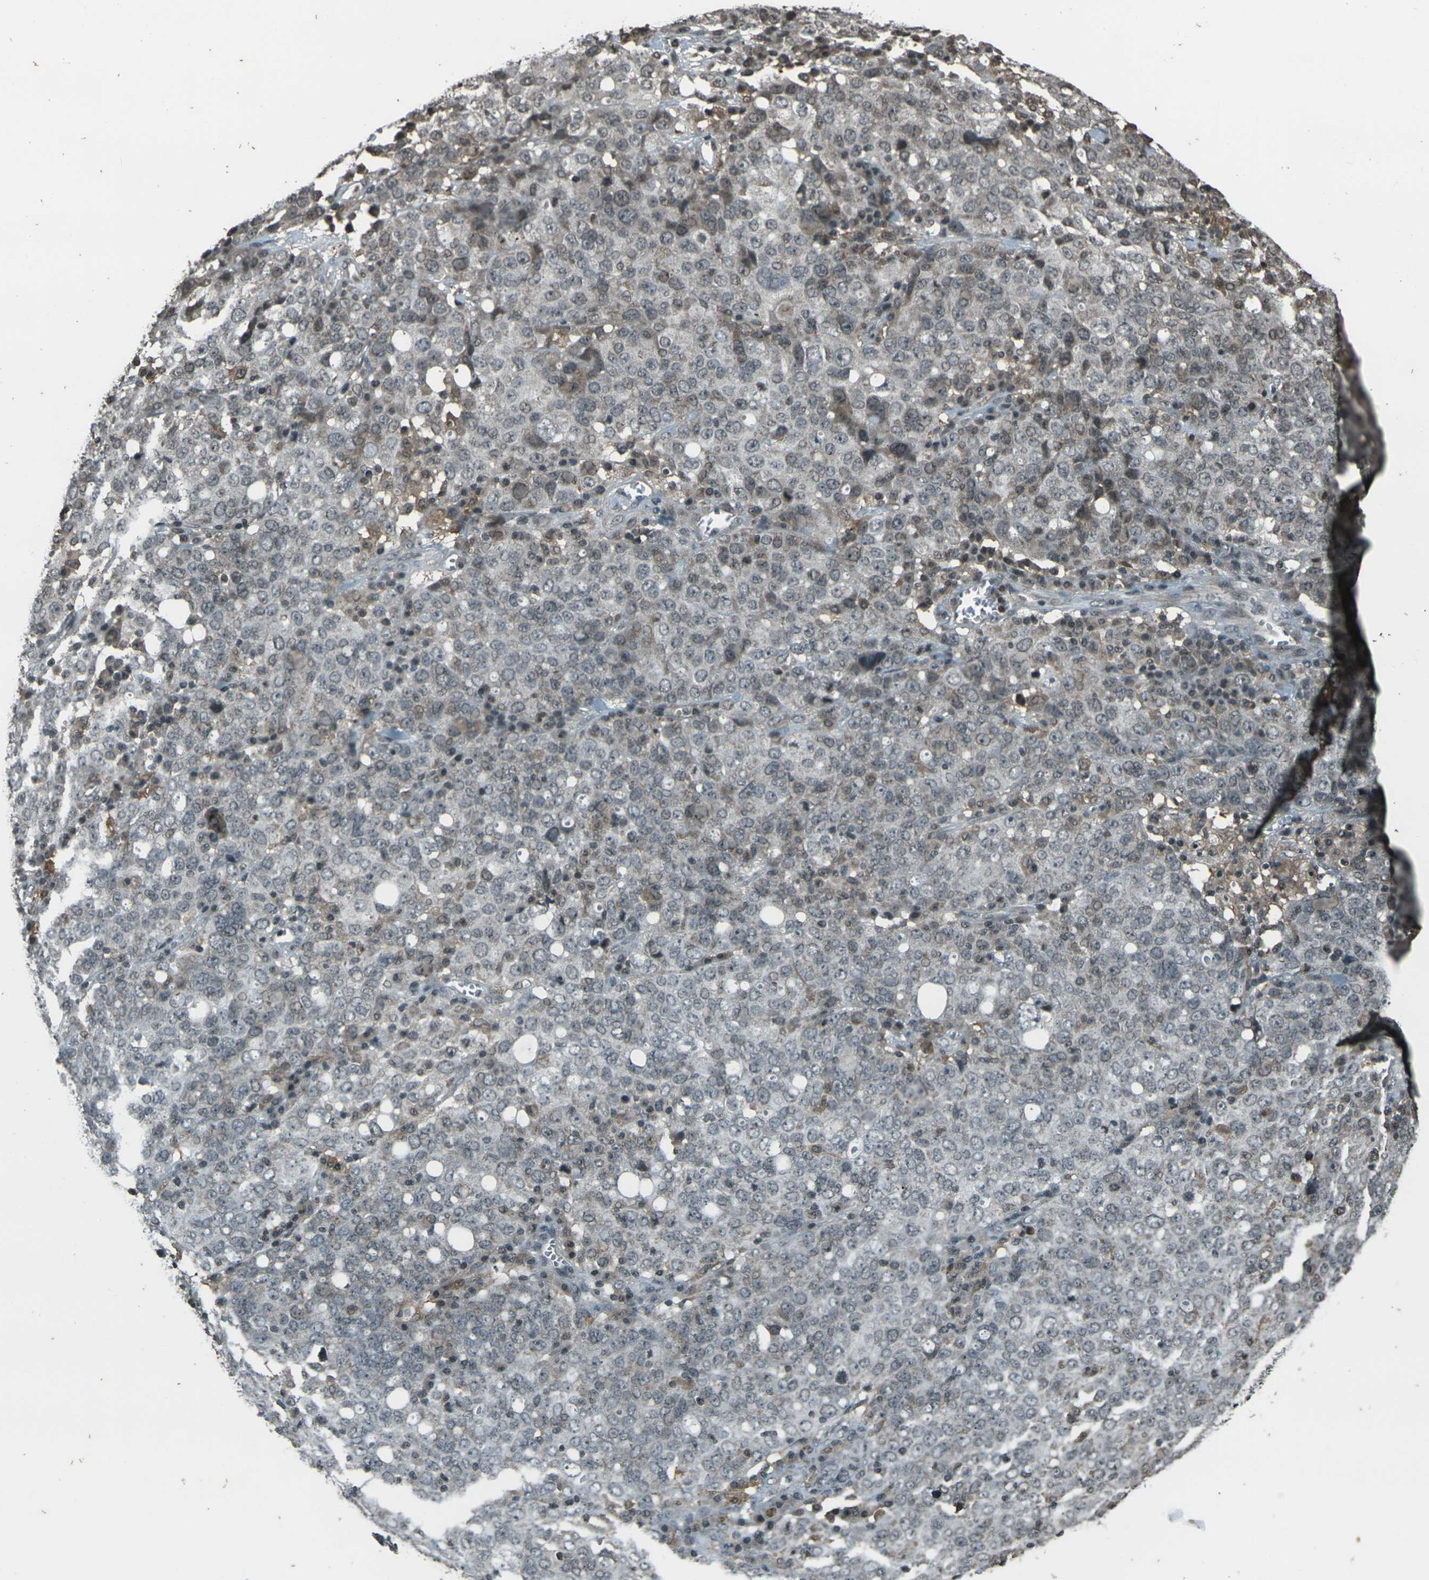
{"staining": {"intensity": "negative", "quantity": "none", "location": "none"}, "tissue": "ovarian cancer", "cell_type": "Tumor cells", "image_type": "cancer", "snomed": [{"axis": "morphology", "description": "Carcinoma, endometroid"}, {"axis": "topography", "description": "Ovary"}], "caption": "High power microscopy histopathology image of an immunohistochemistry micrograph of ovarian cancer, revealing no significant staining in tumor cells.", "gene": "PRPF8", "patient": {"sex": "female", "age": 62}}